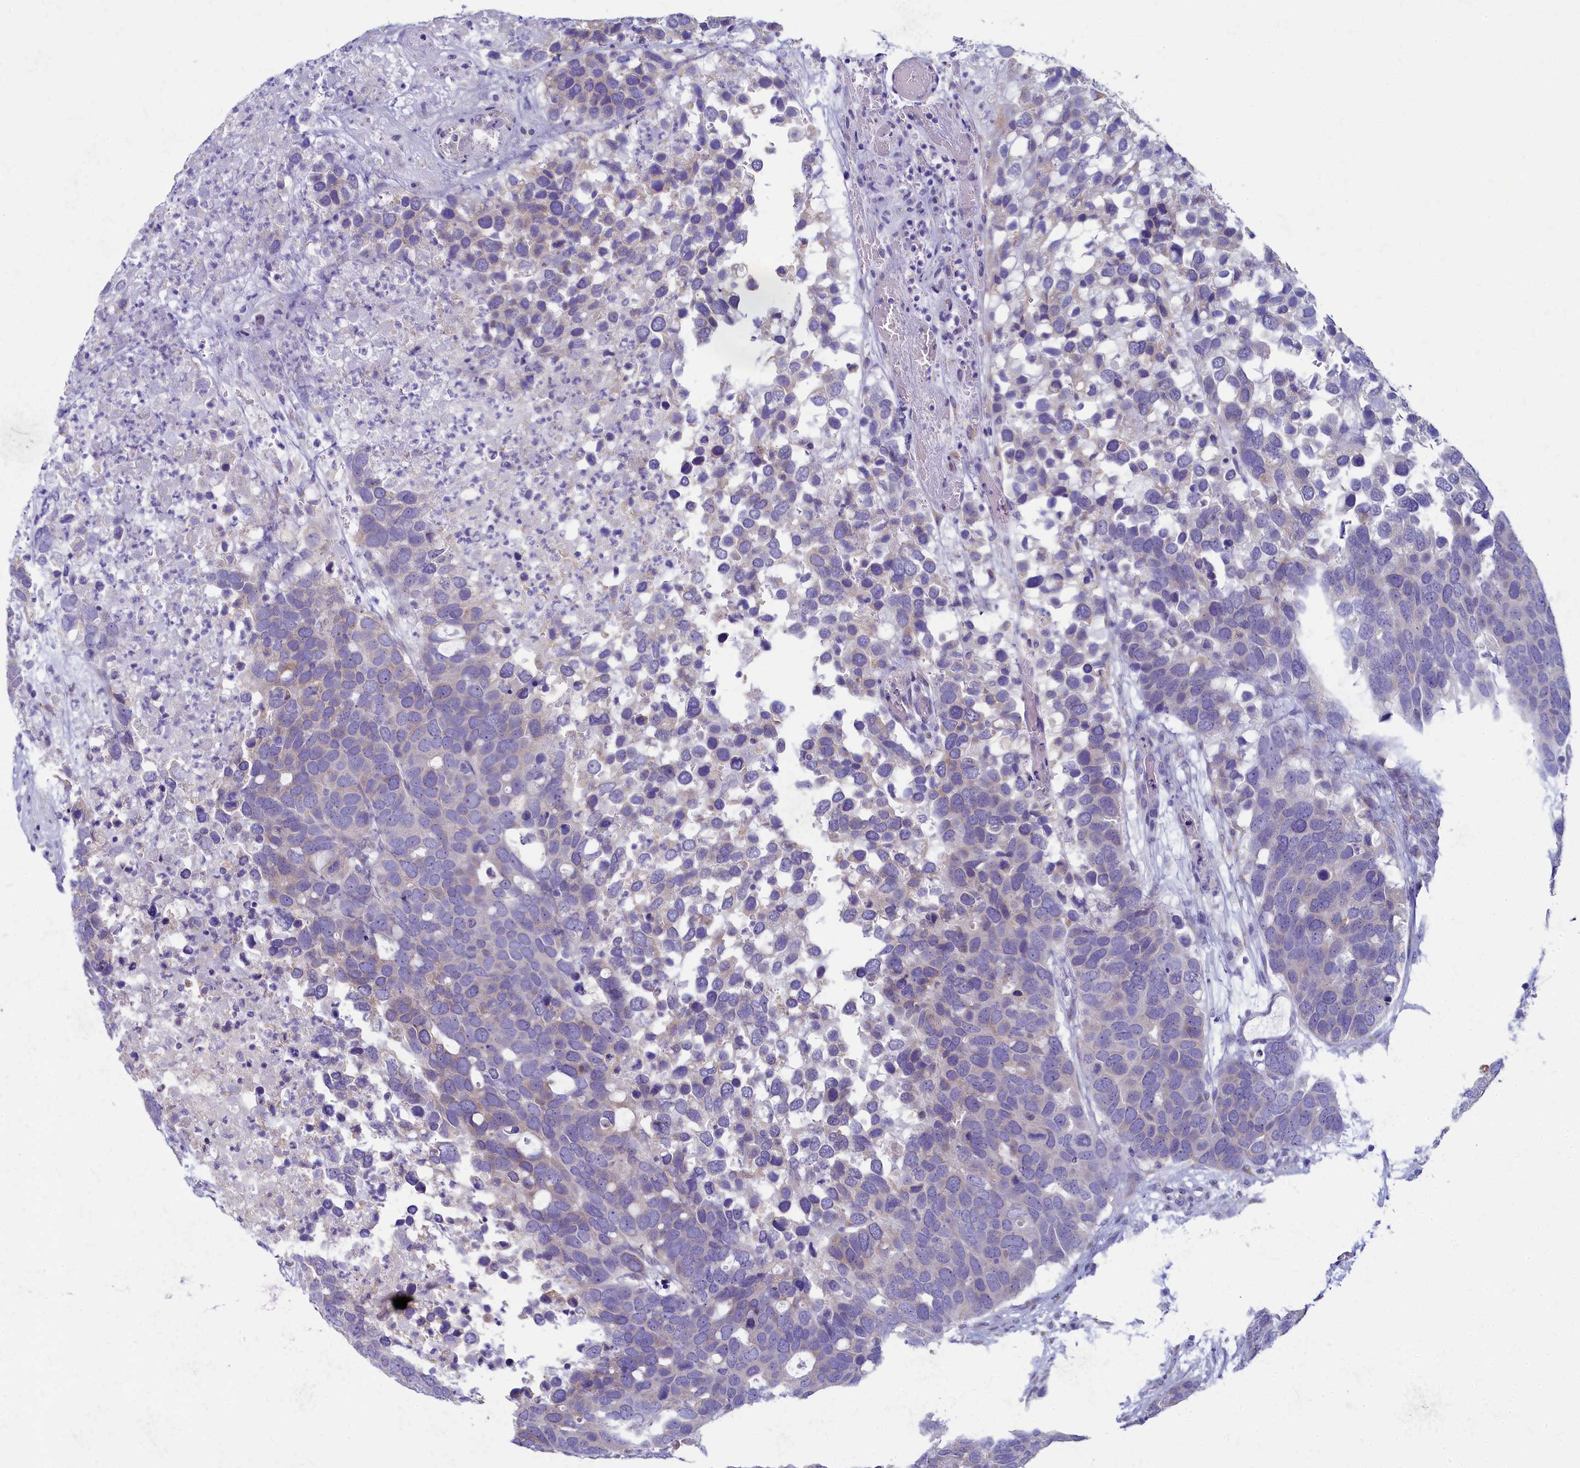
{"staining": {"intensity": "negative", "quantity": "none", "location": "none"}, "tissue": "breast cancer", "cell_type": "Tumor cells", "image_type": "cancer", "snomed": [{"axis": "morphology", "description": "Duct carcinoma"}, {"axis": "topography", "description": "Breast"}], "caption": "Immunohistochemical staining of human breast cancer (intraductal carcinoma) displays no significant positivity in tumor cells.", "gene": "SKA3", "patient": {"sex": "female", "age": 83}}